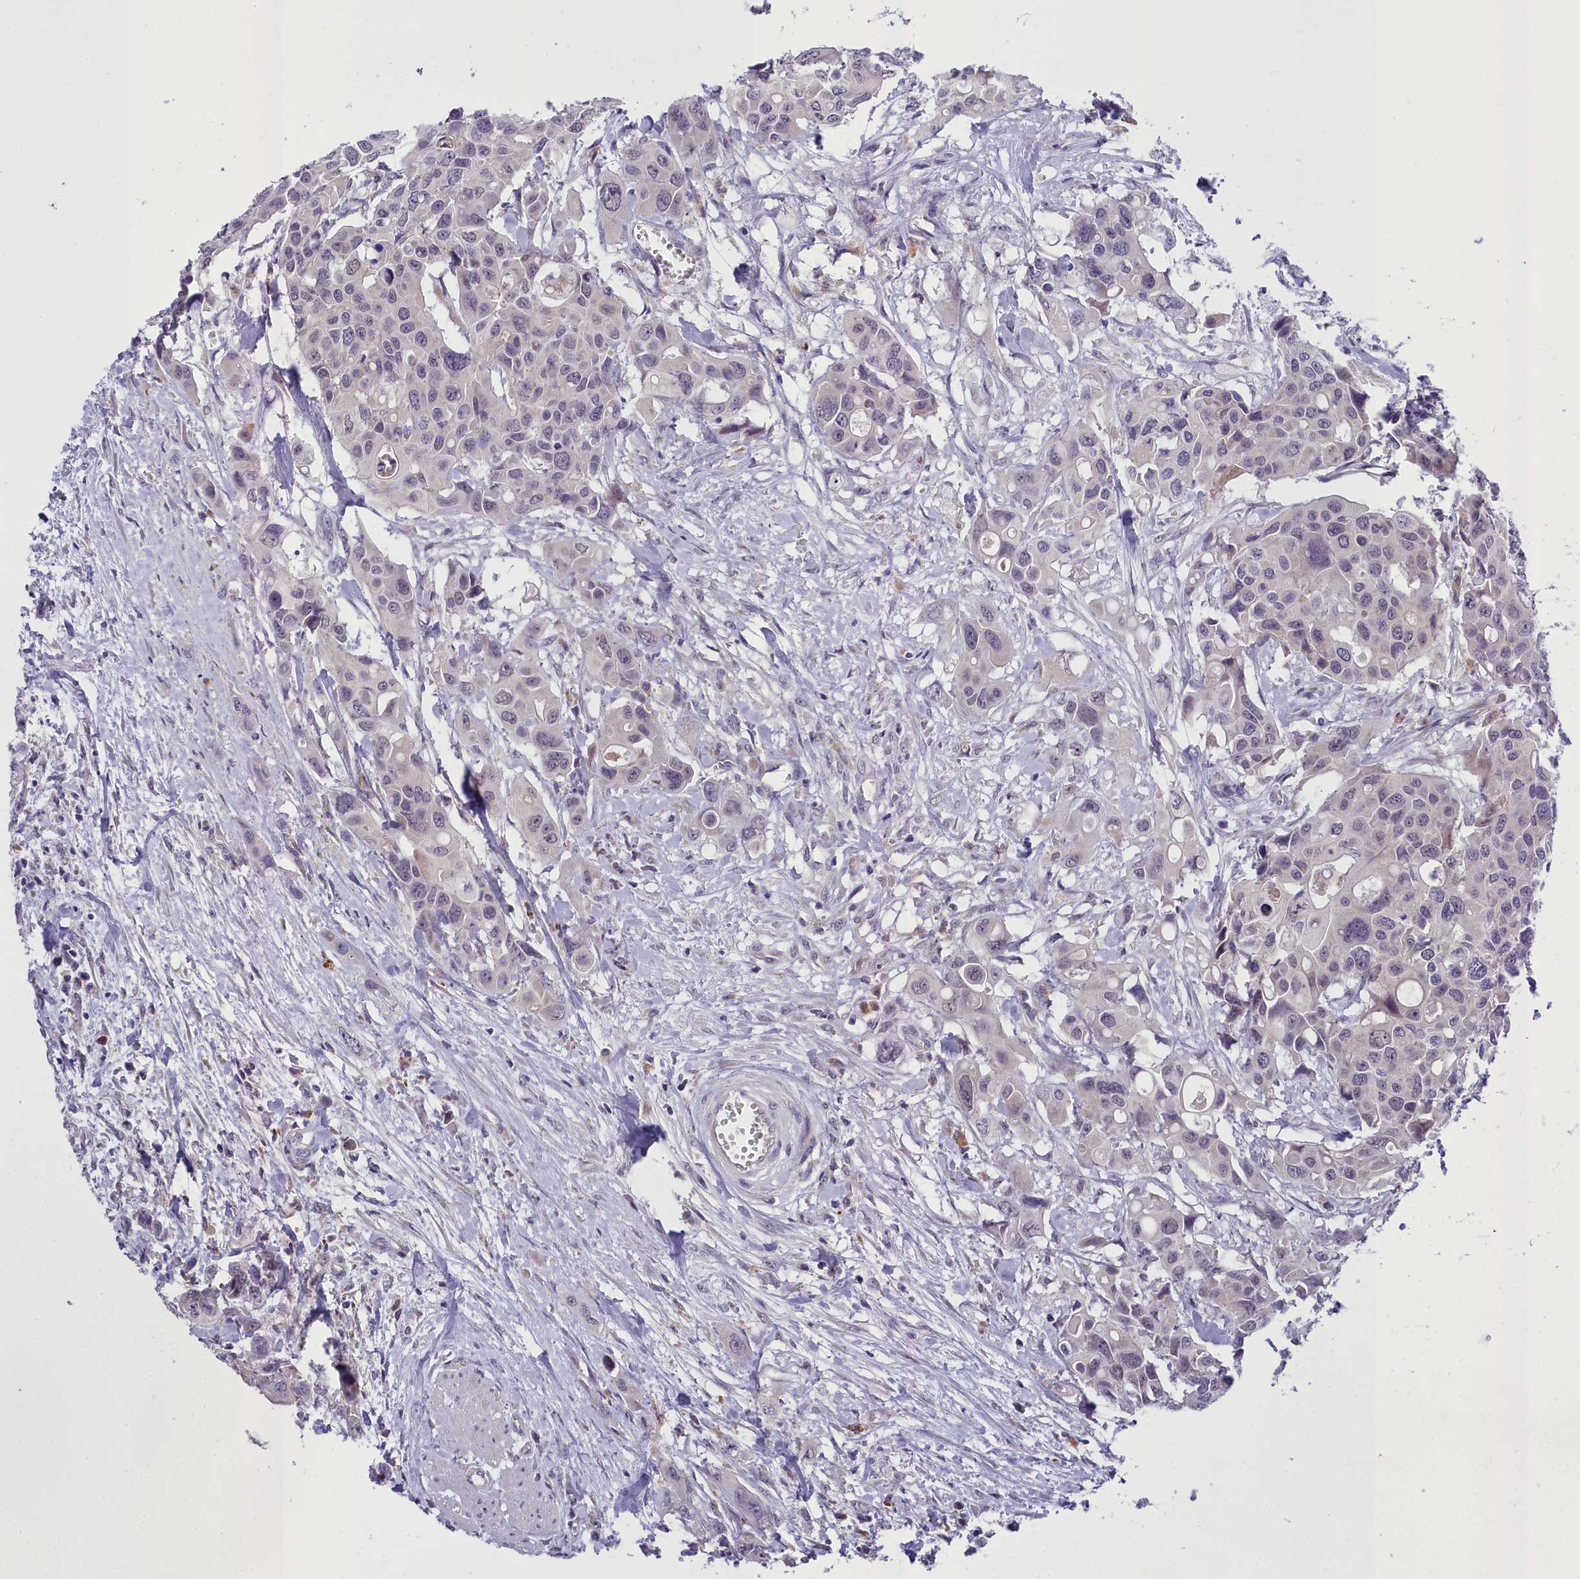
{"staining": {"intensity": "weak", "quantity": "<25%", "location": "nuclear"}, "tissue": "colorectal cancer", "cell_type": "Tumor cells", "image_type": "cancer", "snomed": [{"axis": "morphology", "description": "Adenocarcinoma, NOS"}, {"axis": "topography", "description": "Colon"}], "caption": "Tumor cells are negative for brown protein staining in colorectal adenocarcinoma.", "gene": "MIIP", "patient": {"sex": "male", "age": 77}}